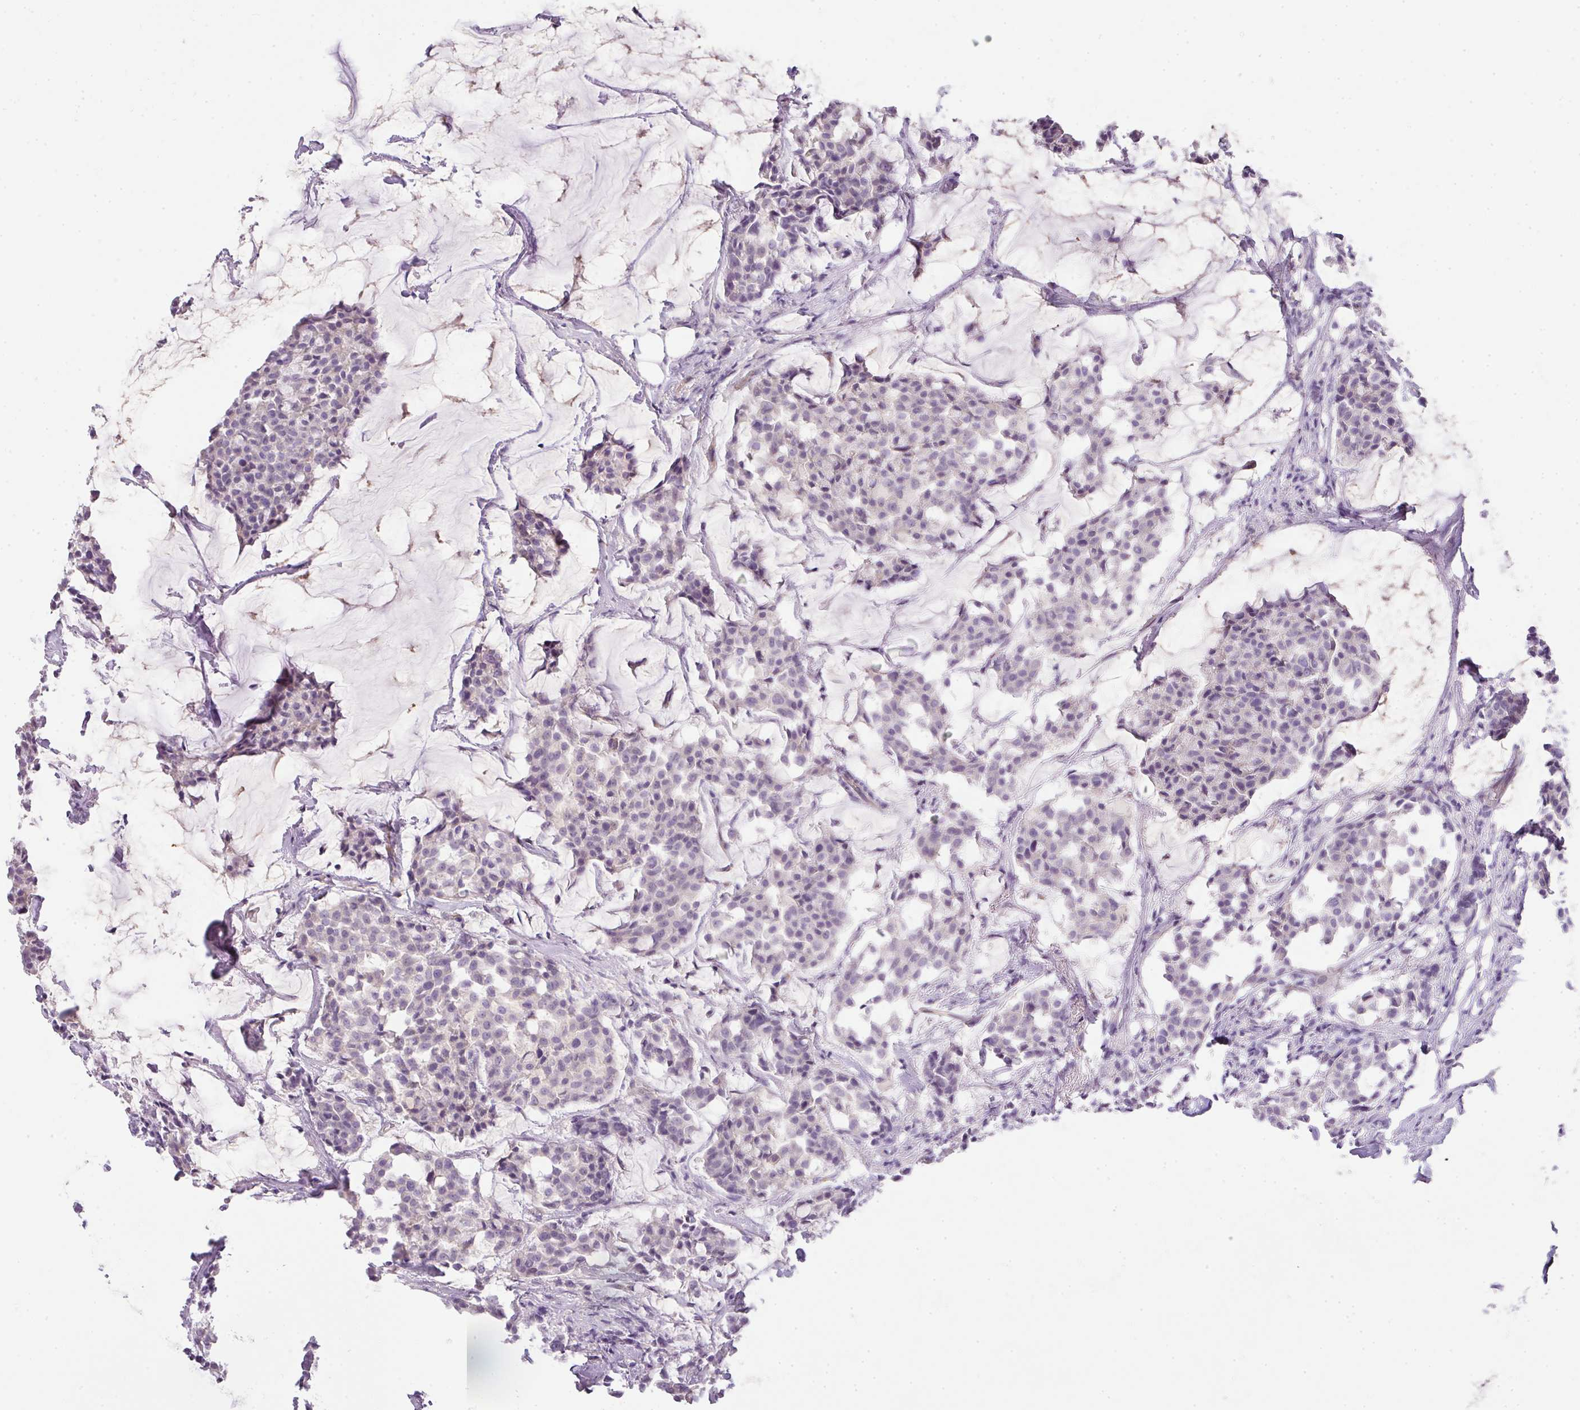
{"staining": {"intensity": "negative", "quantity": "none", "location": "none"}, "tissue": "breast cancer", "cell_type": "Tumor cells", "image_type": "cancer", "snomed": [{"axis": "morphology", "description": "Duct carcinoma"}, {"axis": "topography", "description": "Breast"}], "caption": "An immunohistochemistry (IHC) histopathology image of breast cancer is shown. There is no staining in tumor cells of breast cancer.", "gene": "RAX2", "patient": {"sex": "female", "age": 93}}